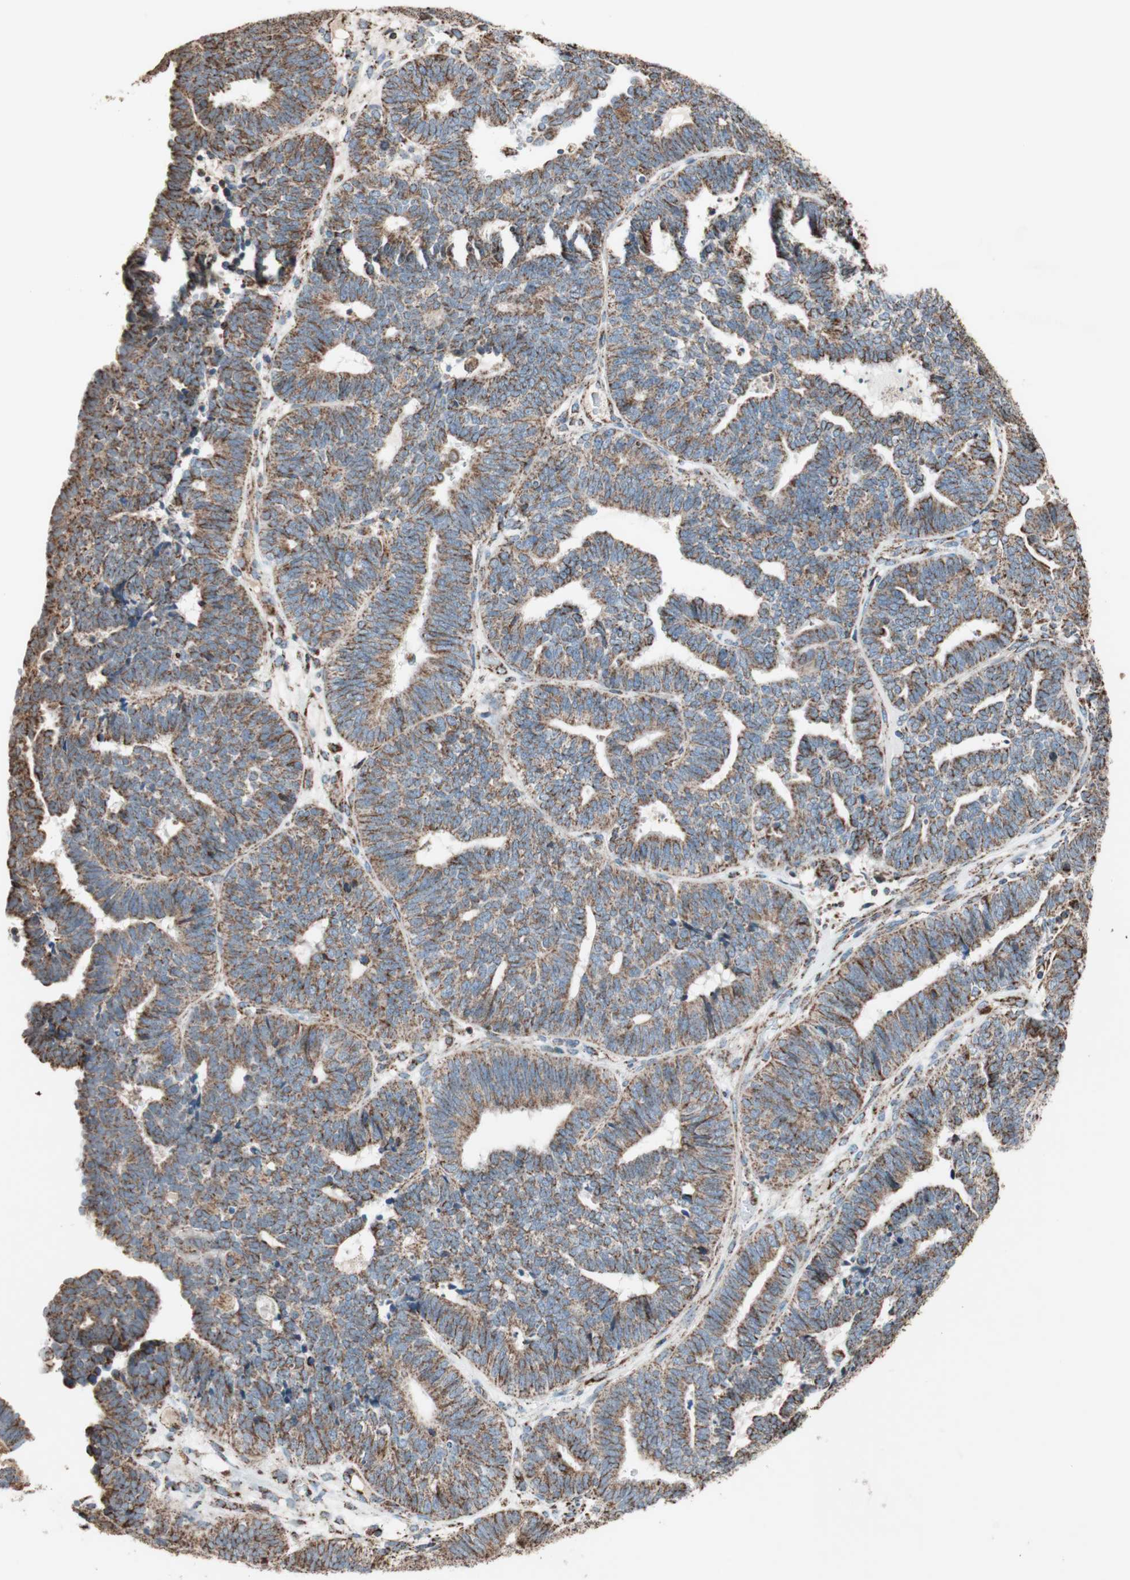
{"staining": {"intensity": "moderate", "quantity": ">75%", "location": "cytoplasmic/membranous"}, "tissue": "endometrial cancer", "cell_type": "Tumor cells", "image_type": "cancer", "snomed": [{"axis": "morphology", "description": "Adenocarcinoma, NOS"}, {"axis": "topography", "description": "Endometrium"}], "caption": "An IHC image of neoplastic tissue is shown. Protein staining in brown highlights moderate cytoplasmic/membranous positivity in adenocarcinoma (endometrial) within tumor cells.", "gene": "PCSK4", "patient": {"sex": "female", "age": 70}}